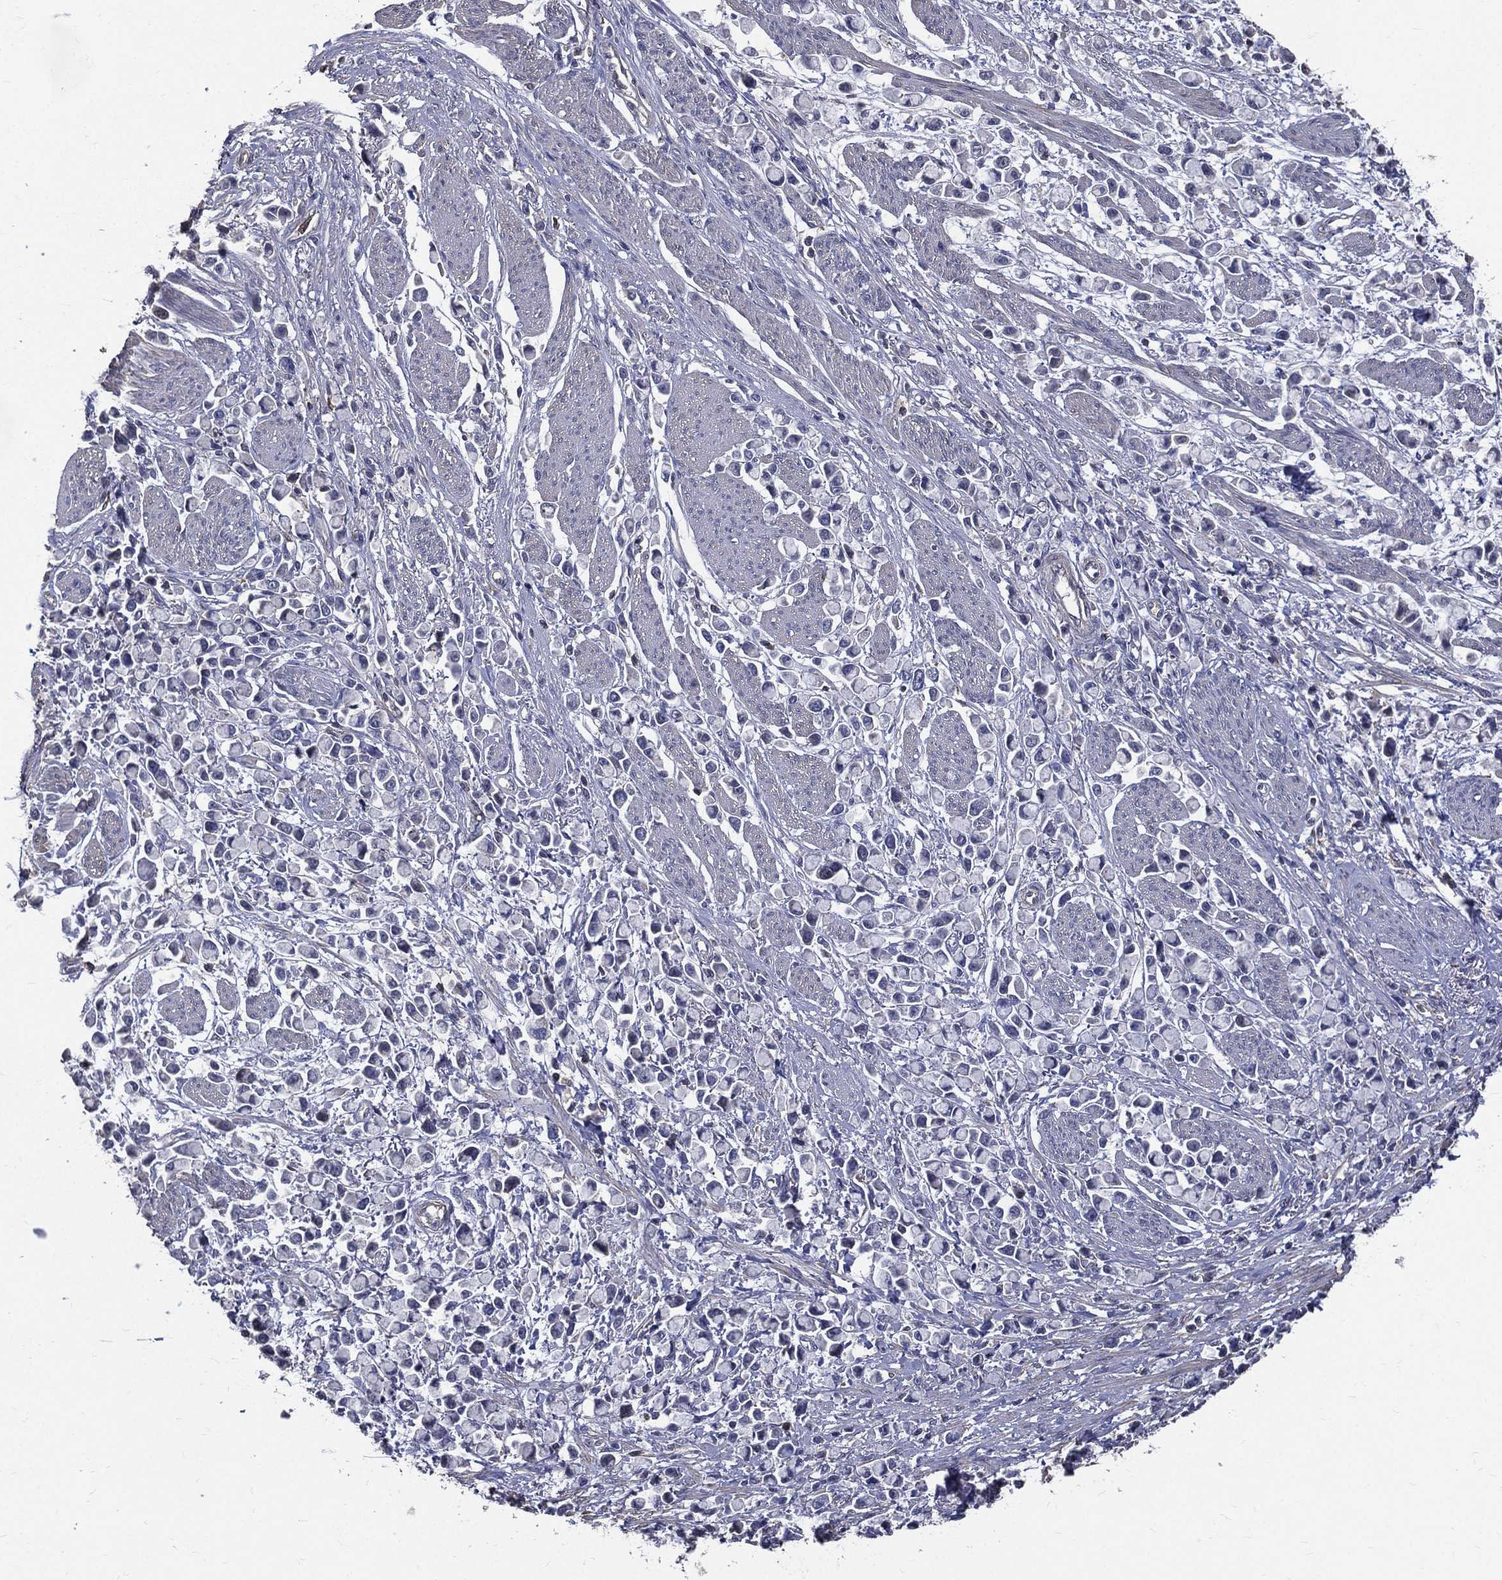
{"staining": {"intensity": "negative", "quantity": "none", "location": "none"}, "tissue": "stomach cancer", "cell_type": "Tumor cells", "image_type": "cancer", "snomed": [{"axis": "morphology", "description": "Adenocarcinoma, NOS"}, {"axis": "topography", "description": "Stomach"}], "caption": "This photomicrograph is of stomach adenocarcinoma stained with immunohistochemistry to label a protein in brown with the nuclei are counter-stained blue. There is no staining in tumor cells.", "gene": "SERPINB2", "patient": {"sex": "female", "age": 81}}